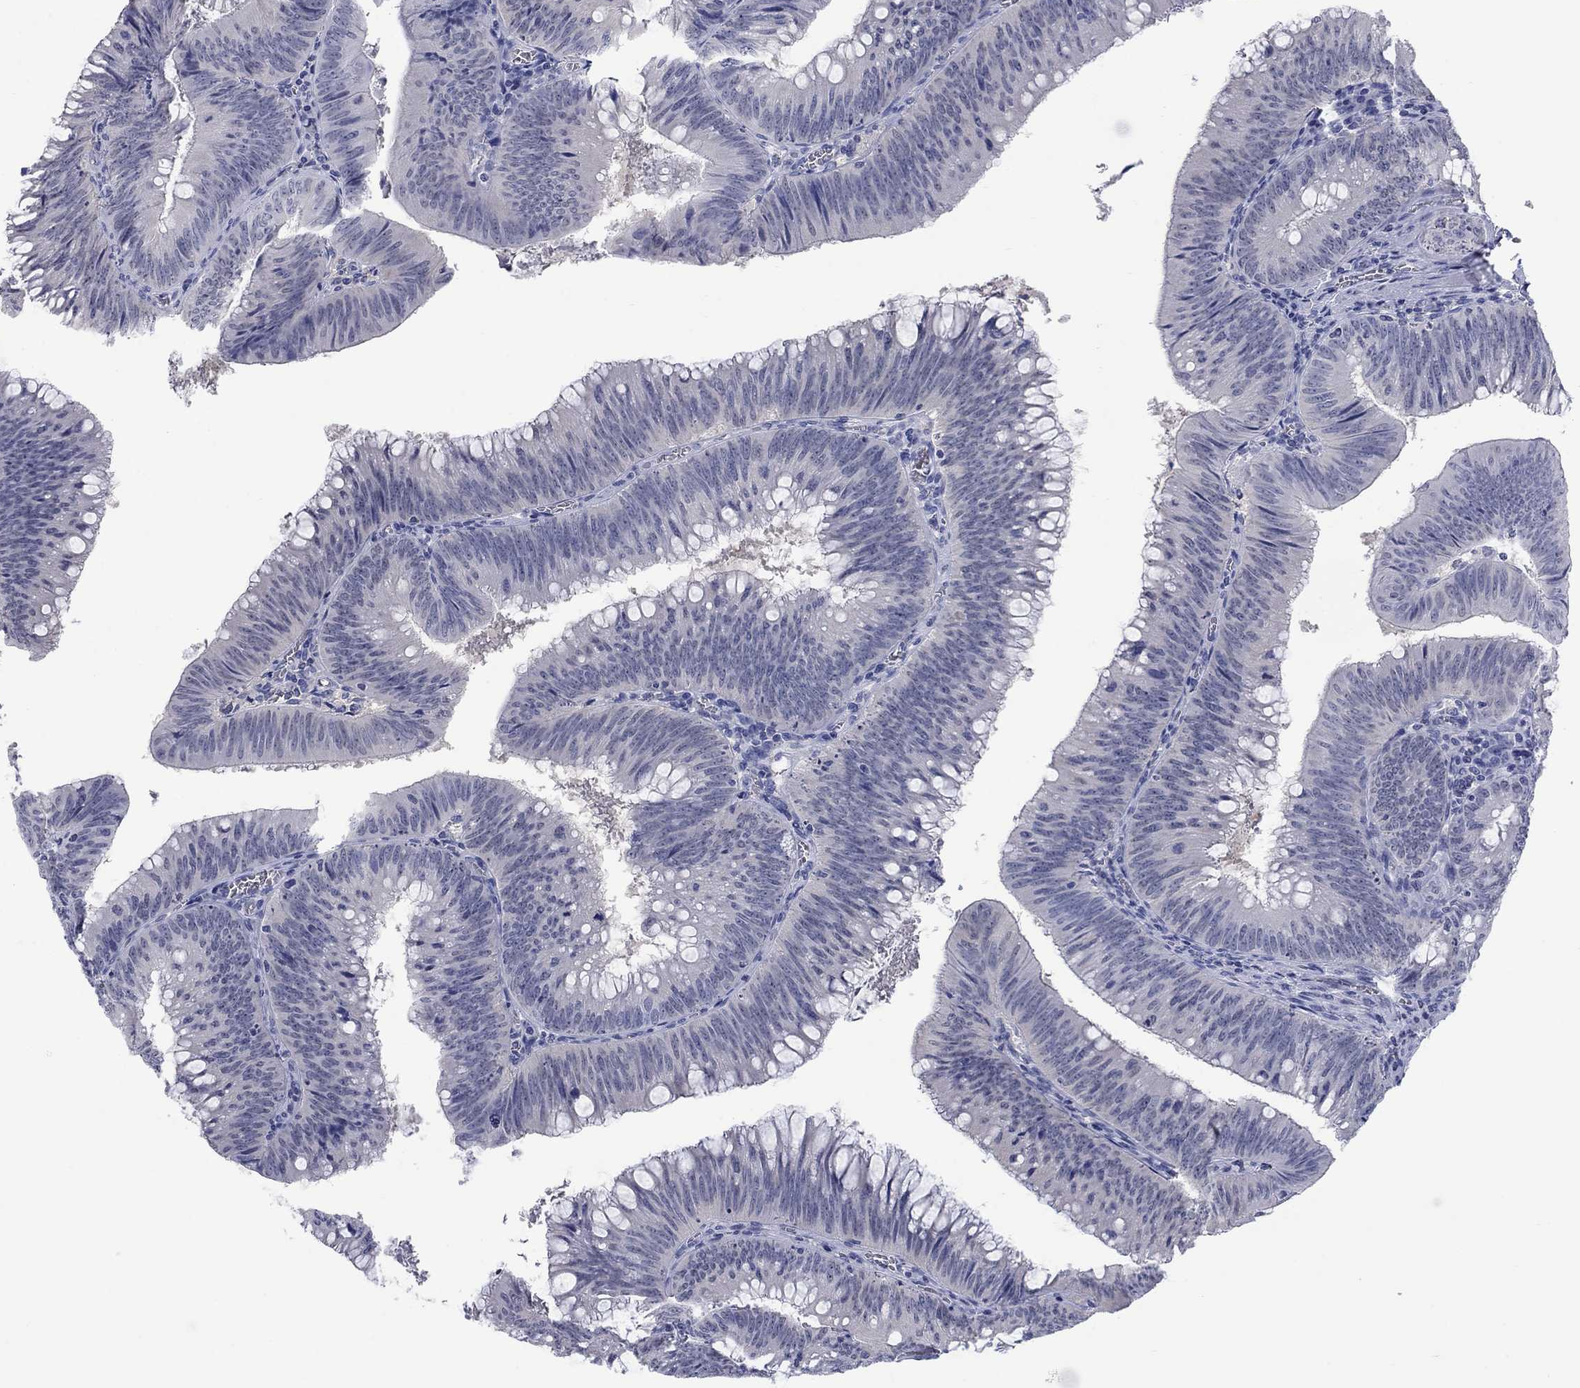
{"staining": {"intensity": "negative", "quantity": "none", "location": "none"}, "tissue": "colorectal cancer", "cell_type": "Tumor cells", "image_type": "cancer", "snomed": [{"axis": "morphology", "description": "Adenocarcinoma, NOS"}, {"axis": "topography", "description": "Rectum"}], "caption": "Colorectal cancer stained for a protein using immunohistochemistry demonstrates no positivity tumor cells.", "gene": "ATP6V1G2", "patient": {"sex": "female", "age": 72}}